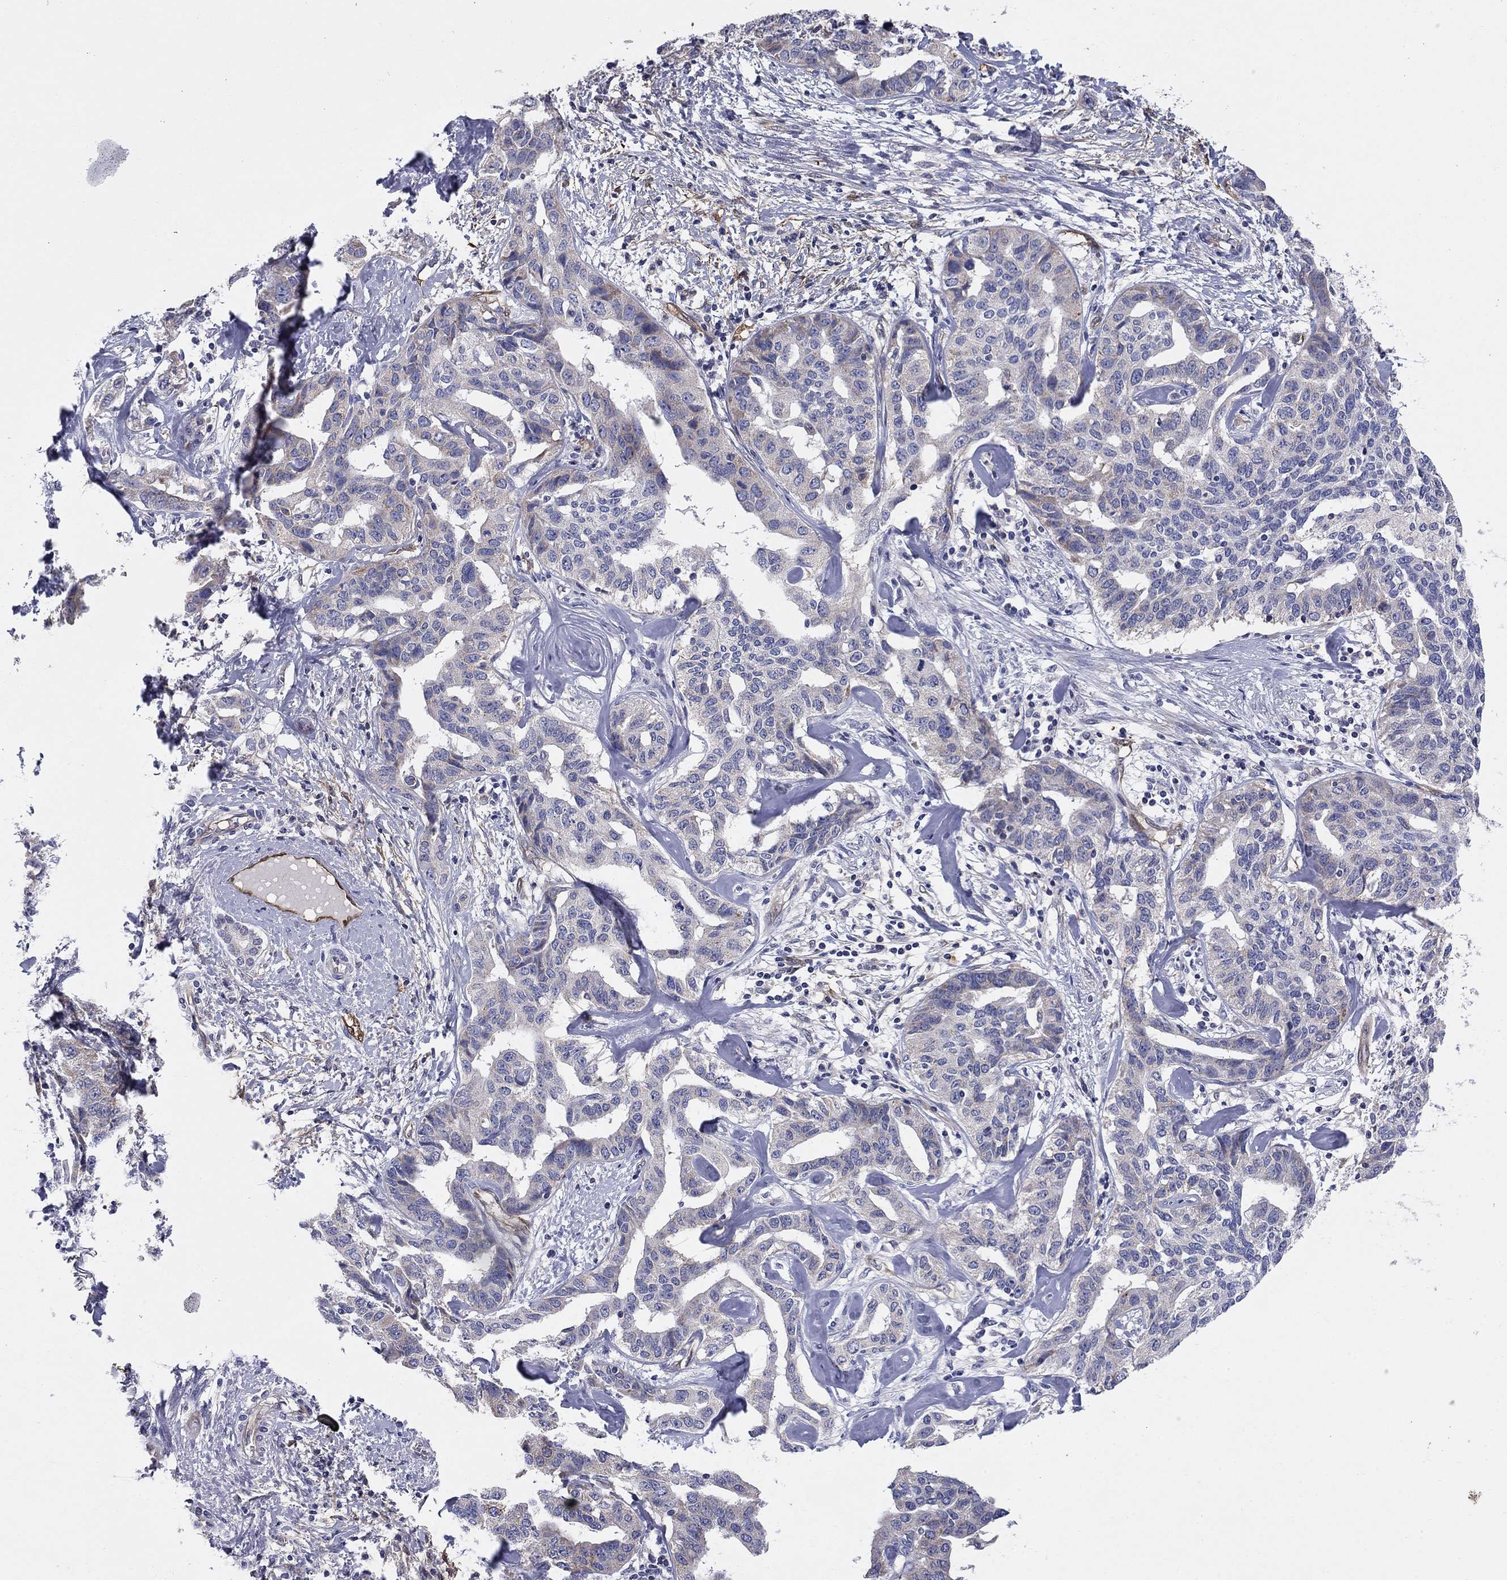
{"staining": {"intensity": "negative", "quantity": "none", "location": "none"}, "tissue": "liver cancer", "cell_type": "Tumor cells", "image_type": "cancer", "snomed": [{"axis": "morphology", "description": "Cholangiocarcinoma"}, {"axis": "topography", "description": "Liver"}], "caption": "A micrograph of human liver cancer is negative for staining in tumor cells.", "gene": "EMP2", "patient": {"sex": "male", "age": 59}}